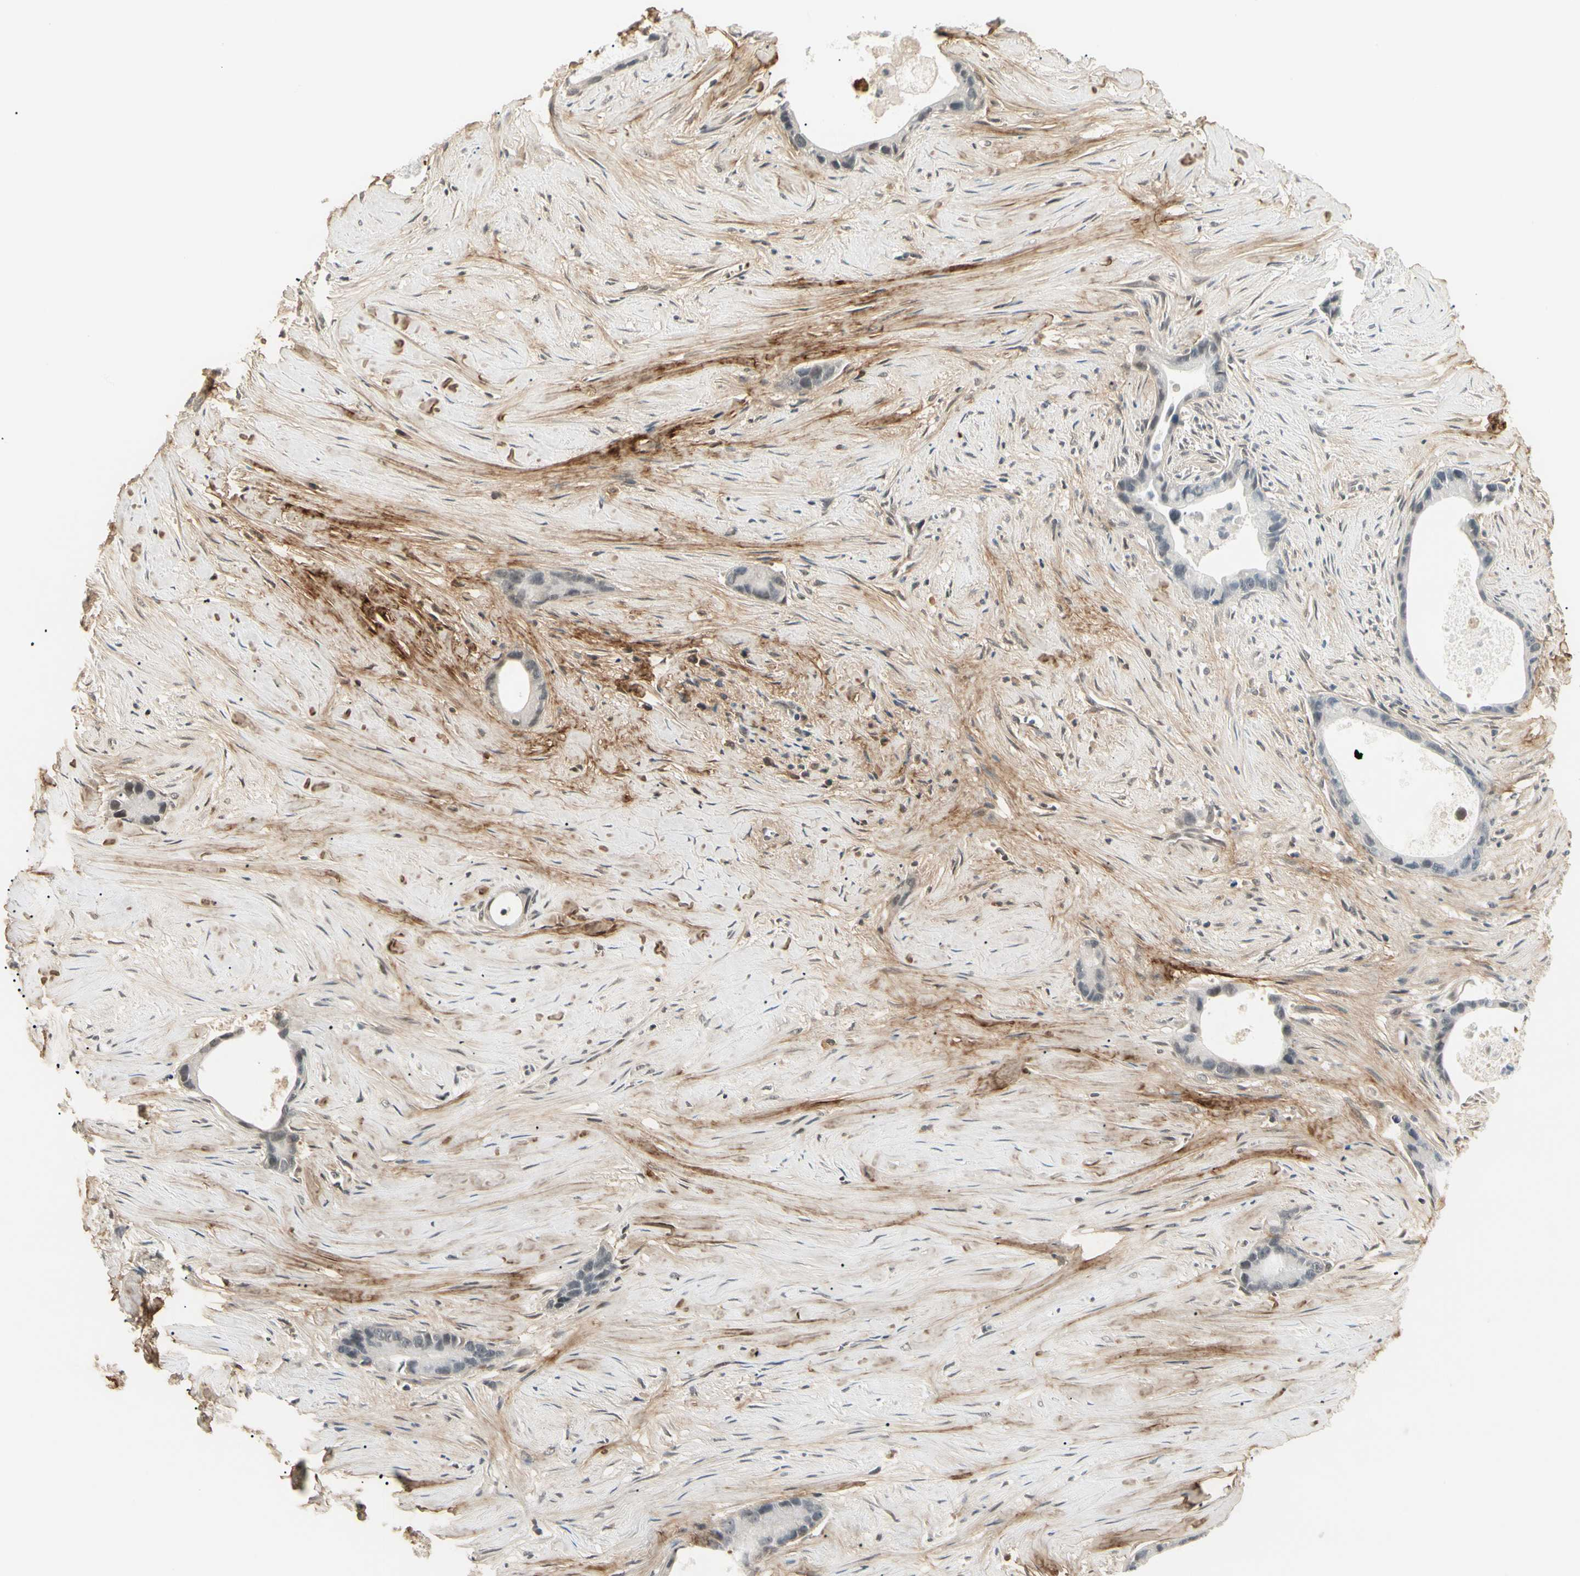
{"staining": {"intensity": "negative", "quantity": "none", "location": "none"}, "tissue": "liver cancer", "cell_type": "Tumor cells", "image_type": "cancer", "snomed": [{"axis": "morphology", "description": "Cholangiocarcinoma"}, {"axis": "topography", "description": "Liver"}], "caption": "Immunohistochemical staining of human liver cholangiocarcinoma displays no significant positivity in tumor cells.", "gene": "ASPN", "patient": {"sex": "female", "age": 55}}